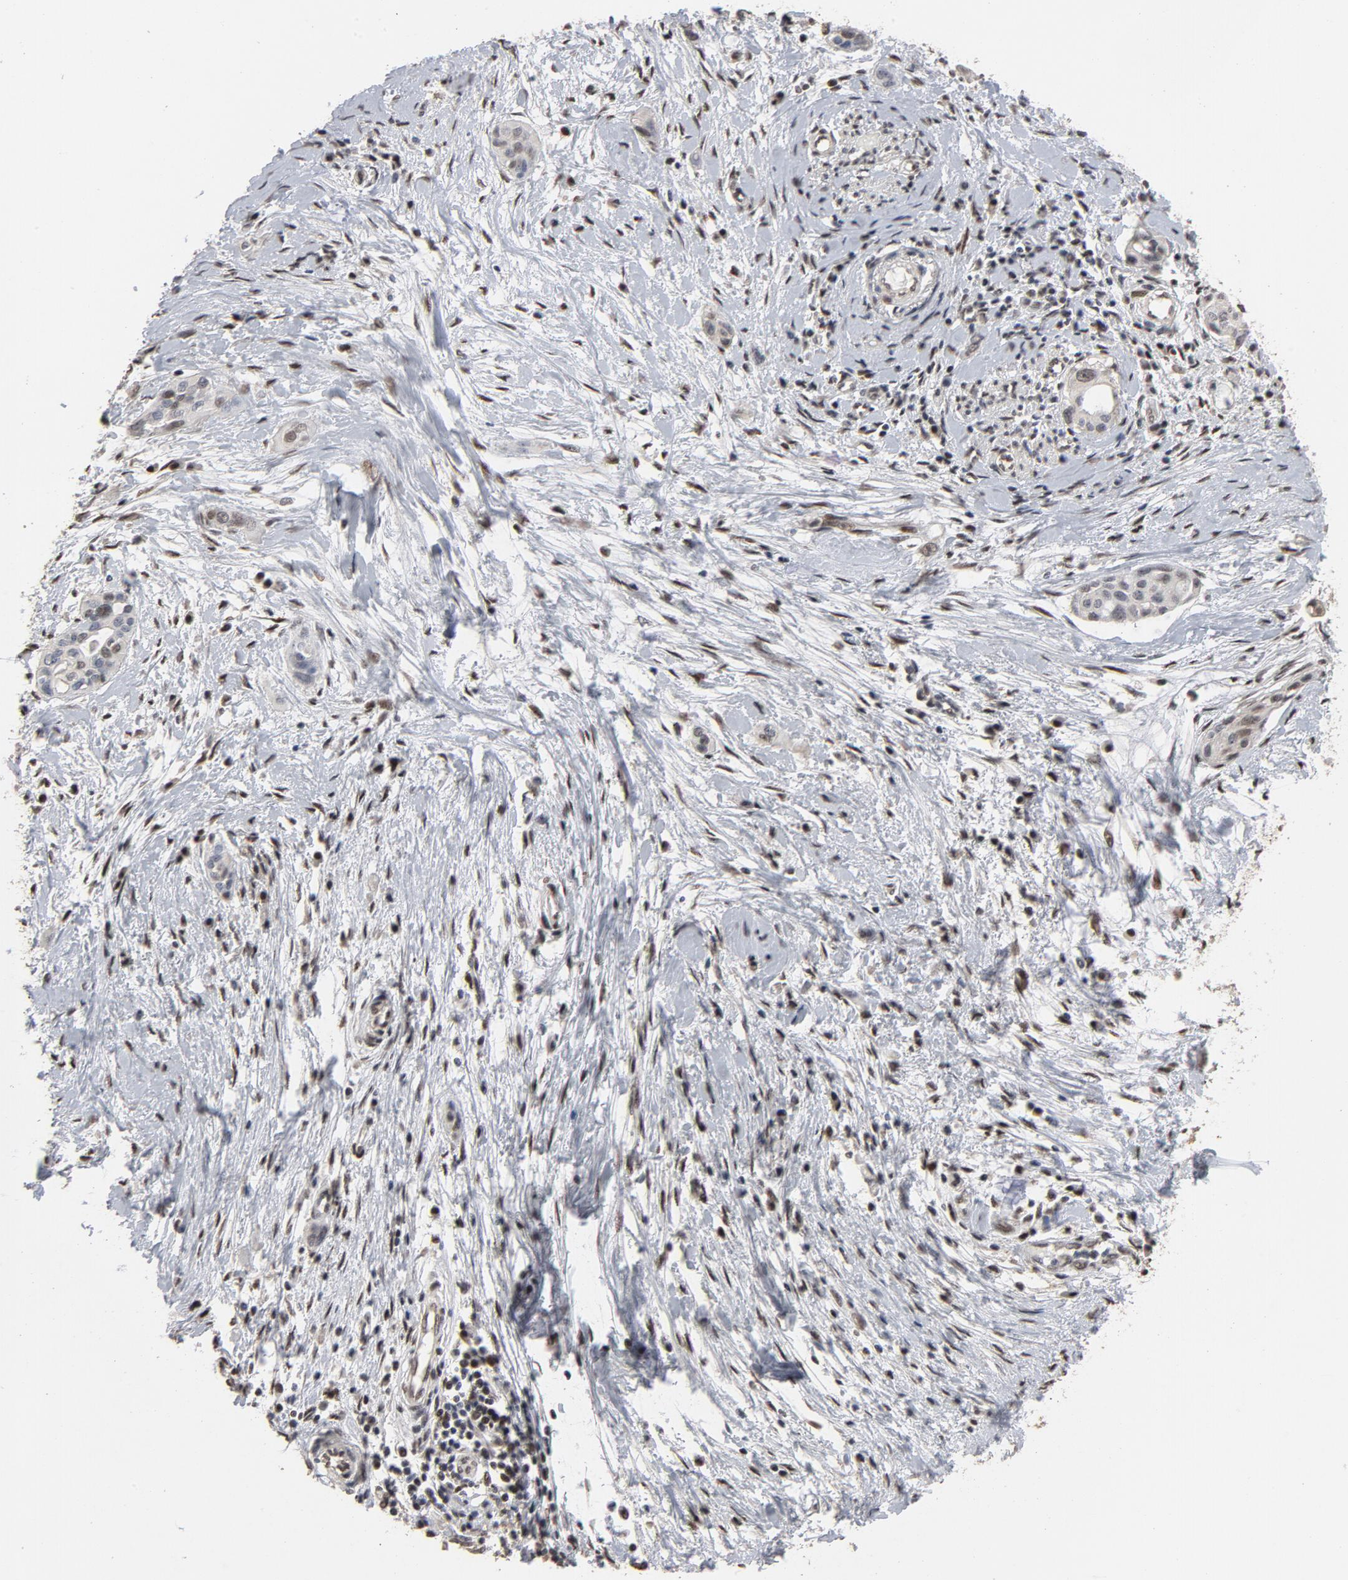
{"staining": {"intensity": "weak", "quantity": "25%-75%", "location": "nuclear"}, "tissue": "pancreatic cancer", "cell_type": "Tumor cells", "image_type": "cancer", "snomed": [{"axis": "morphology", "description": "Adenocarcinoma, NOS"}, {"axis": "topography", "description": "Pancreas"}], "caption": "Protein expression analysis of pancreatic adenocarcinoma displays weak nuclear staining in about 25%-75% of tumor cells. (DAB (3,3'-diaminobenzidine) IHC with brightfield microscopy, high magnification).", "gene": "TP53RK", "patient": {"sex": "female", "age": 60}}